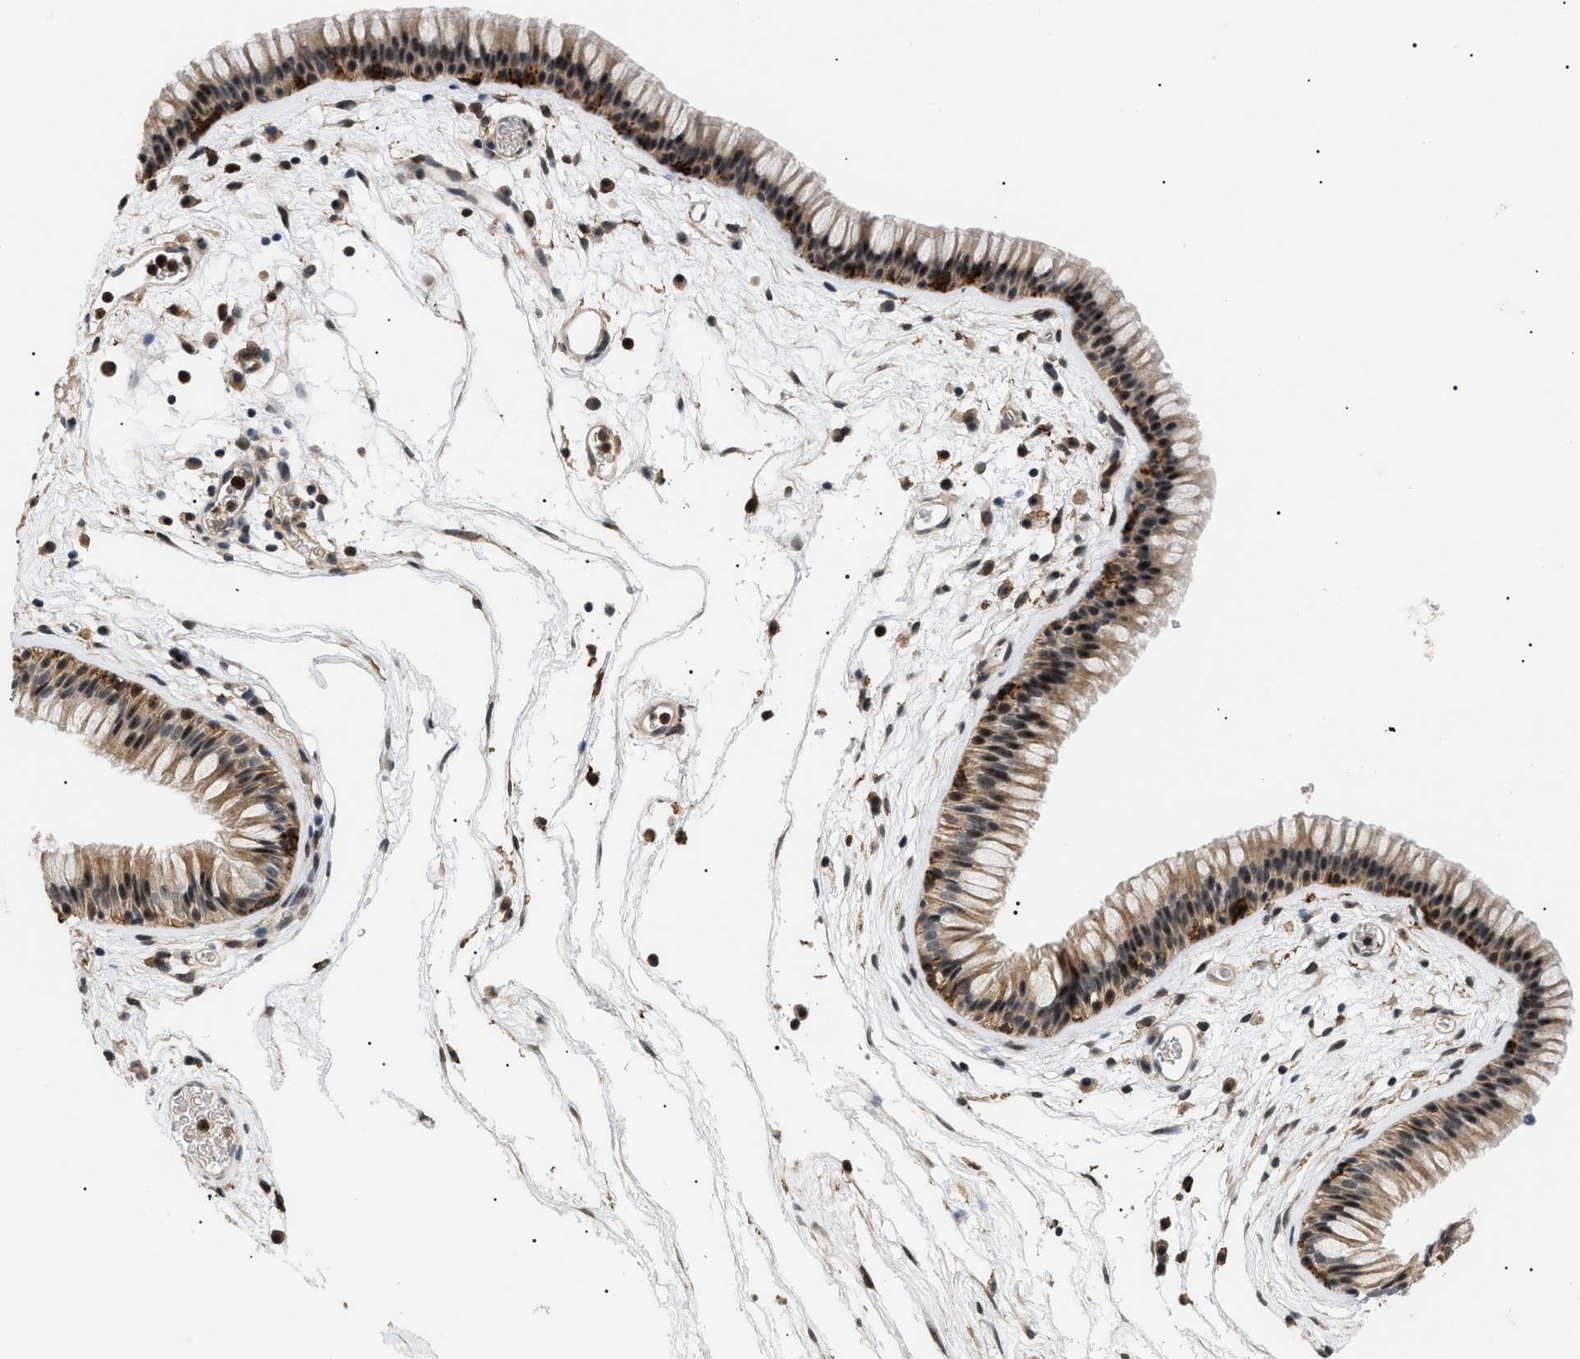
{"staining": {"intensity": "moderate", "quantity": ">75%", "location": "cytoplasmic/membranous,nuclear"}, "tissue": "nasopharynx", "cell_type": "Respiratory epithelial cells", "image_type": "normal", "snomed": [{"axis": "morphology", "description": "Normal tissue, NOS"}, {"axis": "morphology", "description": "Inflammation, NOS"}, {"axis": "topography", "description": "Nasopharynx"}], "caption": "Brown immunohistochemical staining in unremarkable human nasopharynx shows moderate cytoplasmic/membranous,nuclear expression in approximately >75% of respiratory epithelial cells.", "gene": "CD300A", "patient": {"sex": "male", "age": 48}}